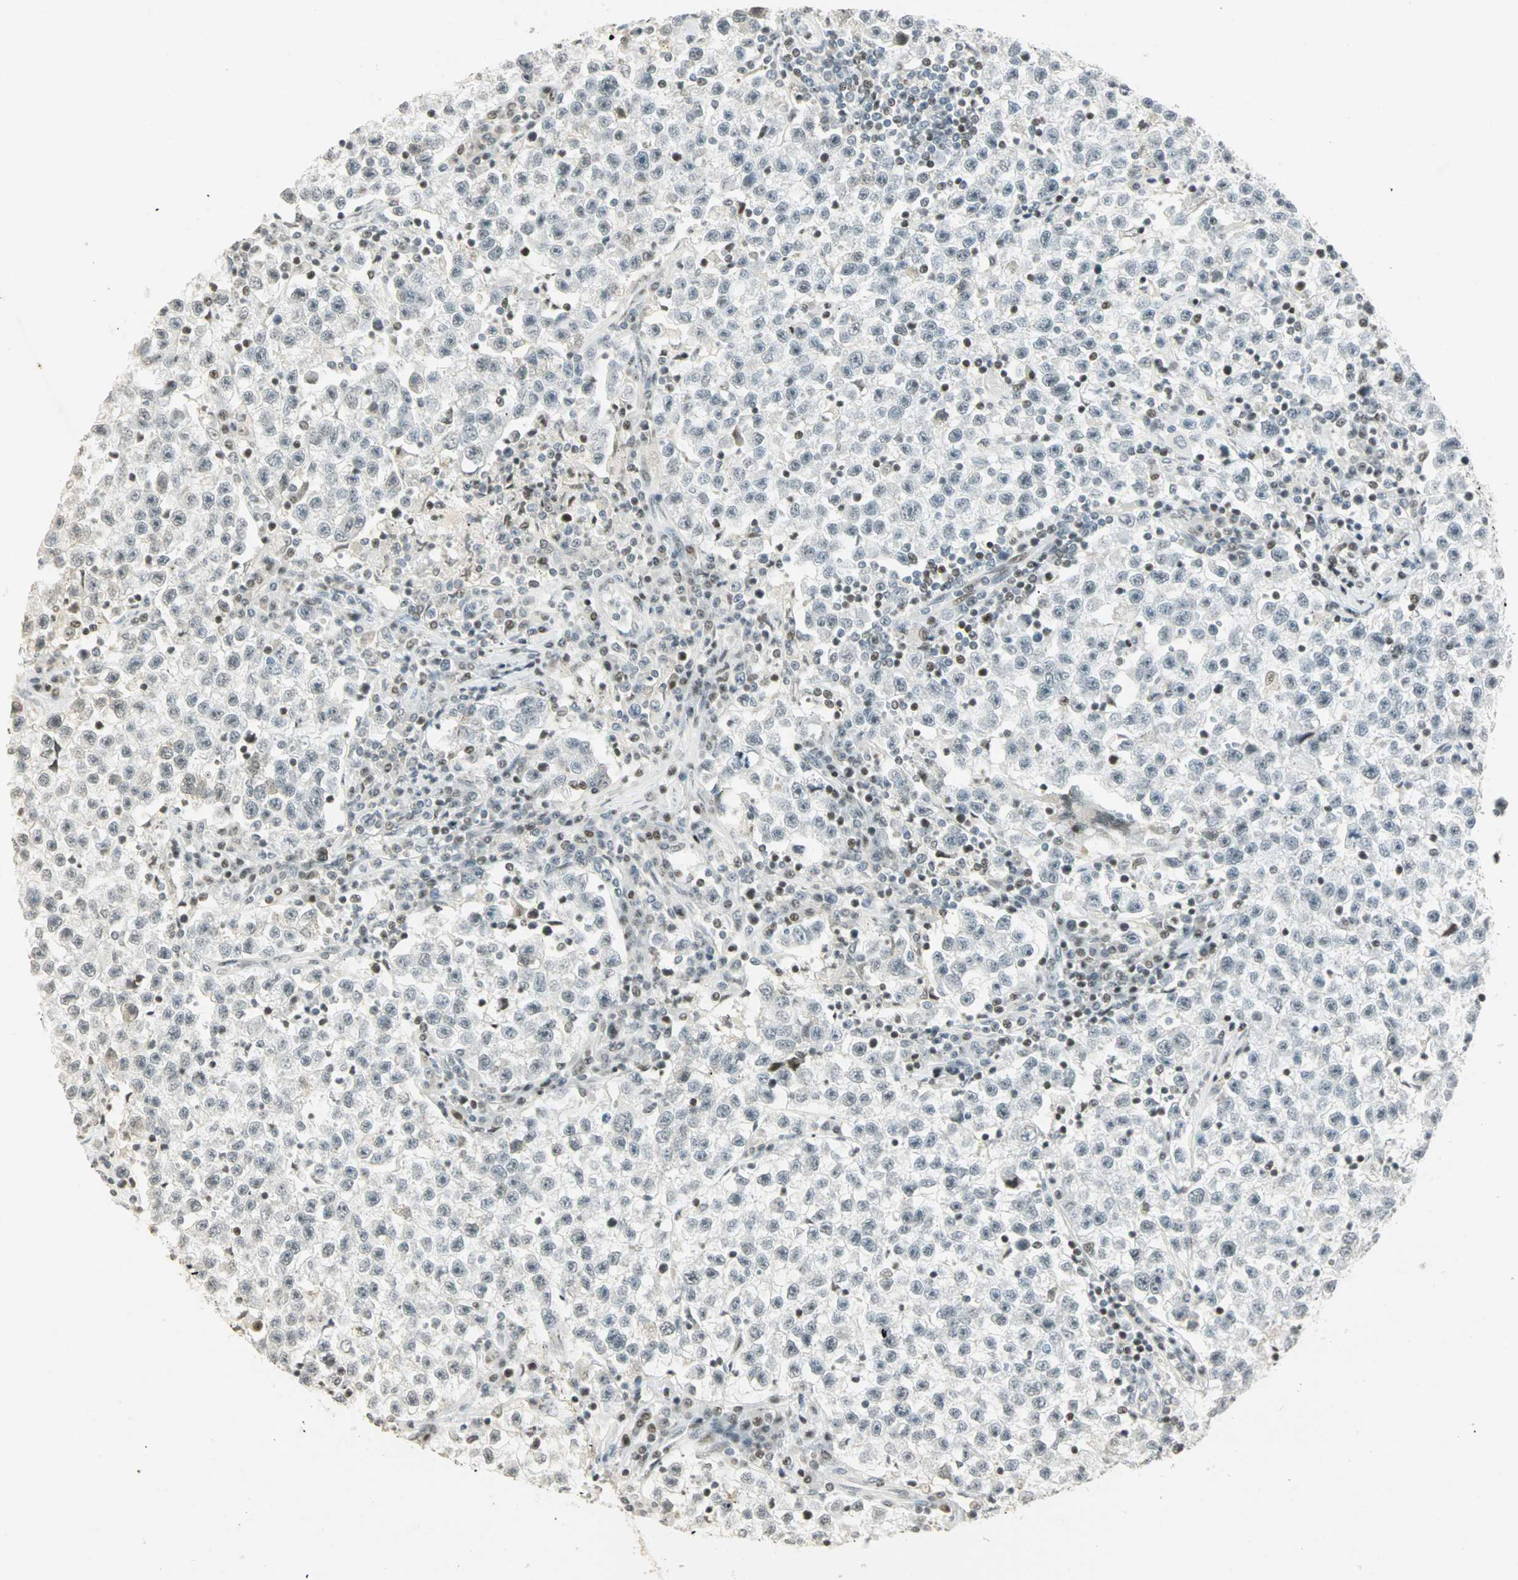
{"staining": {"intensity": "weak", "quantity": "<25%", "location": "nuclear"}, "tissue": "testis cancer", "cell_type": "Tumor cells", "image_type": "cancer", "snomed": [{"axis": "morphology", "description": "Seminoma, NOS"}, {"axis": "topography", "description": "Testis"}], "caption": "High power microscopy histopathology image of an immunohistochemistry image of seminoma (testis), revealing no significant staining in tumor cells.", "gene": "SMAD3", "patient": {"sex": "male", "age": 22}}